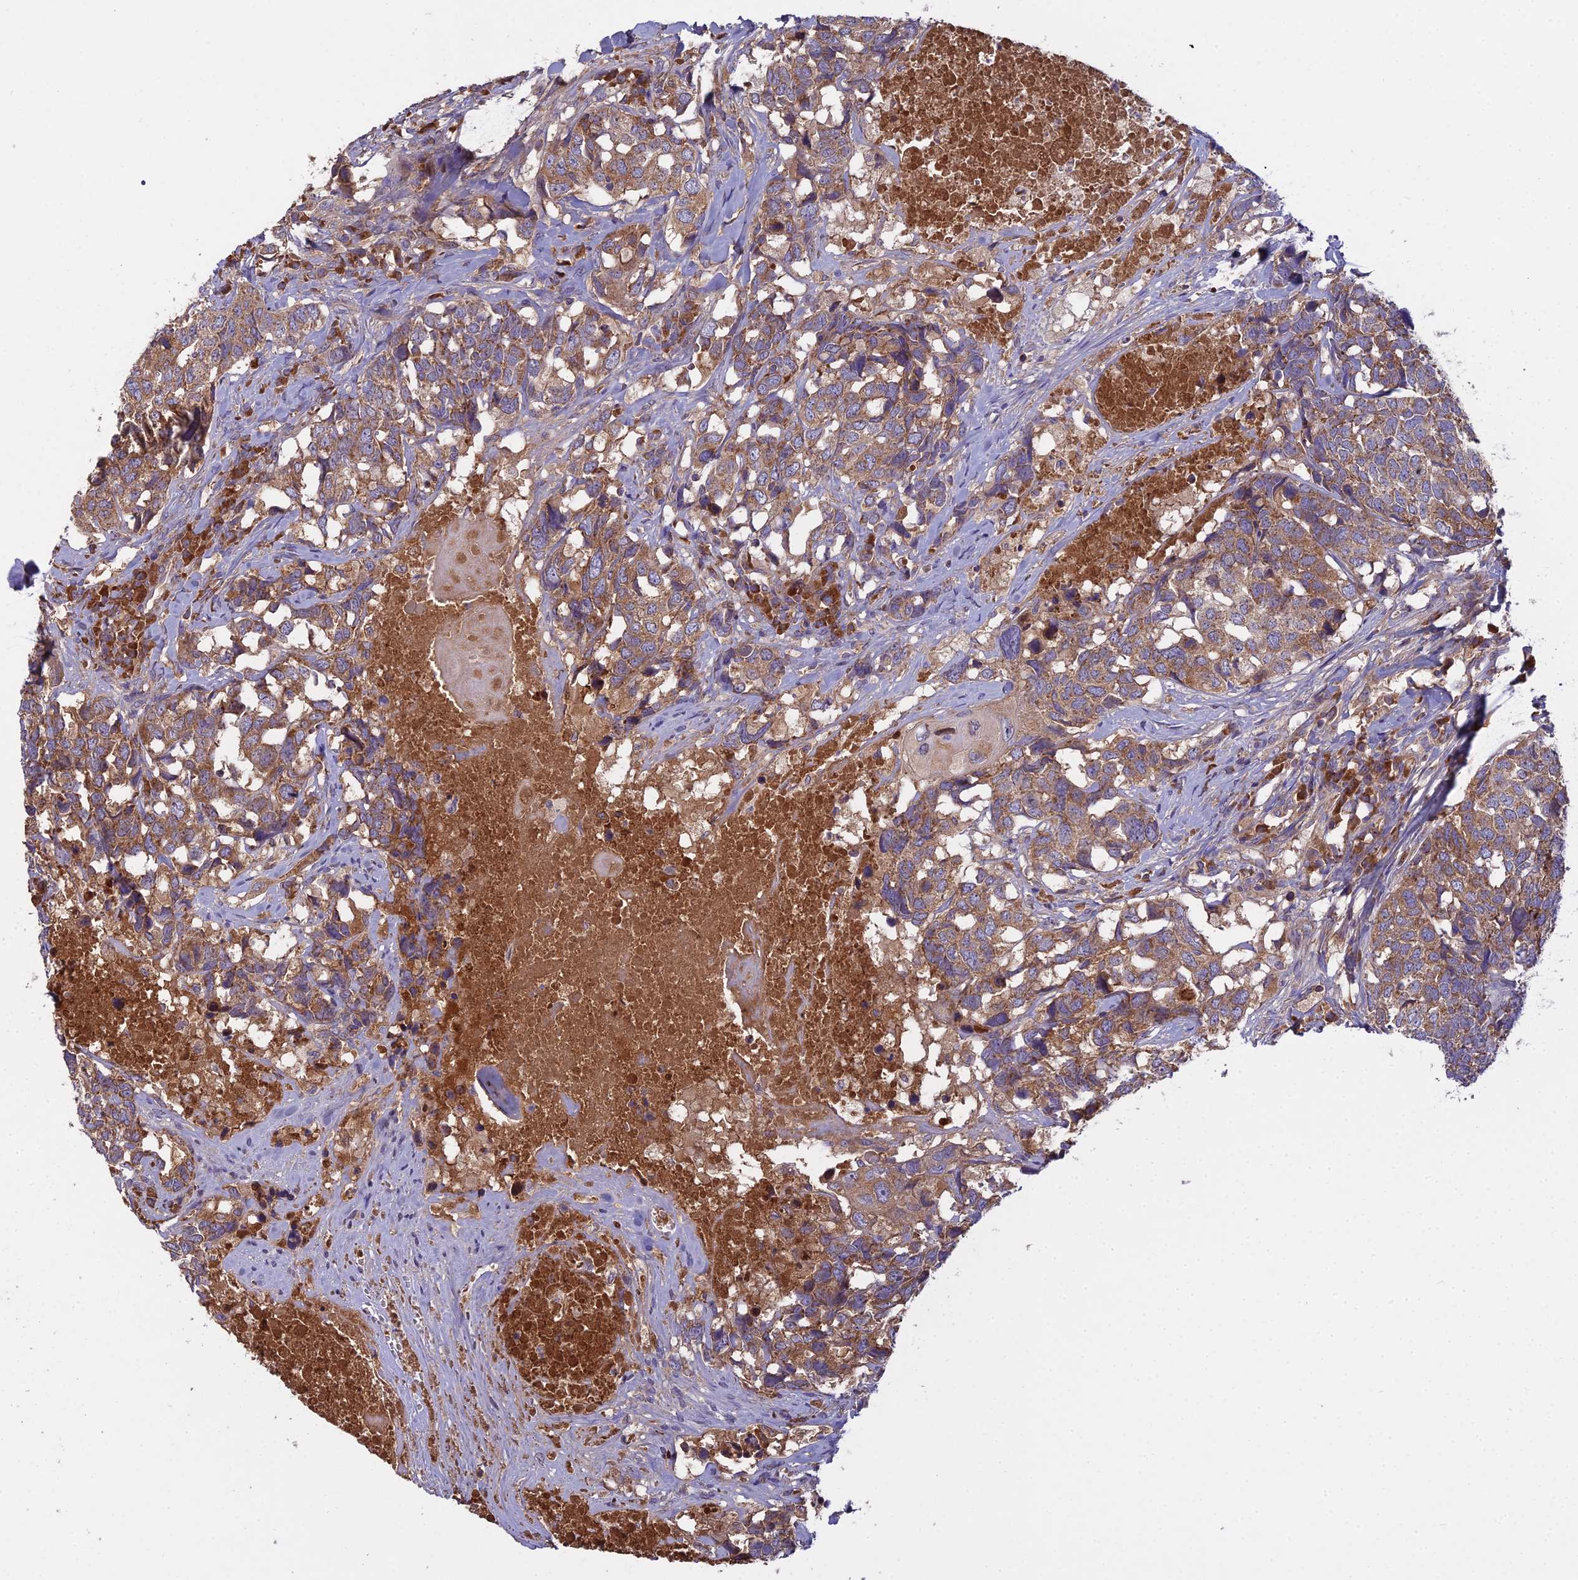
{"staining": {"intensity": "moderate", "quantity": ">75%", "location": "cytoplasmic/membranous"}, "tissue": "head and neck cancer", "cell_type": "Tumor cells", "image_type": "cancer", "snomed": [{"axis": "morphology", "description": "Squamous cell carcinoma, NOS"}, {"axis": "topography", "description": "Head-Neck"}], "caption": "This is an image of immunohistochemistry staining of squamous cell carcinoma (head and neck), which shows moderate positivity in the cytoplasmic/membranous of tumor cells.", "gene": "CCDC167", "patient": {"sex": "male", "age": 66}}